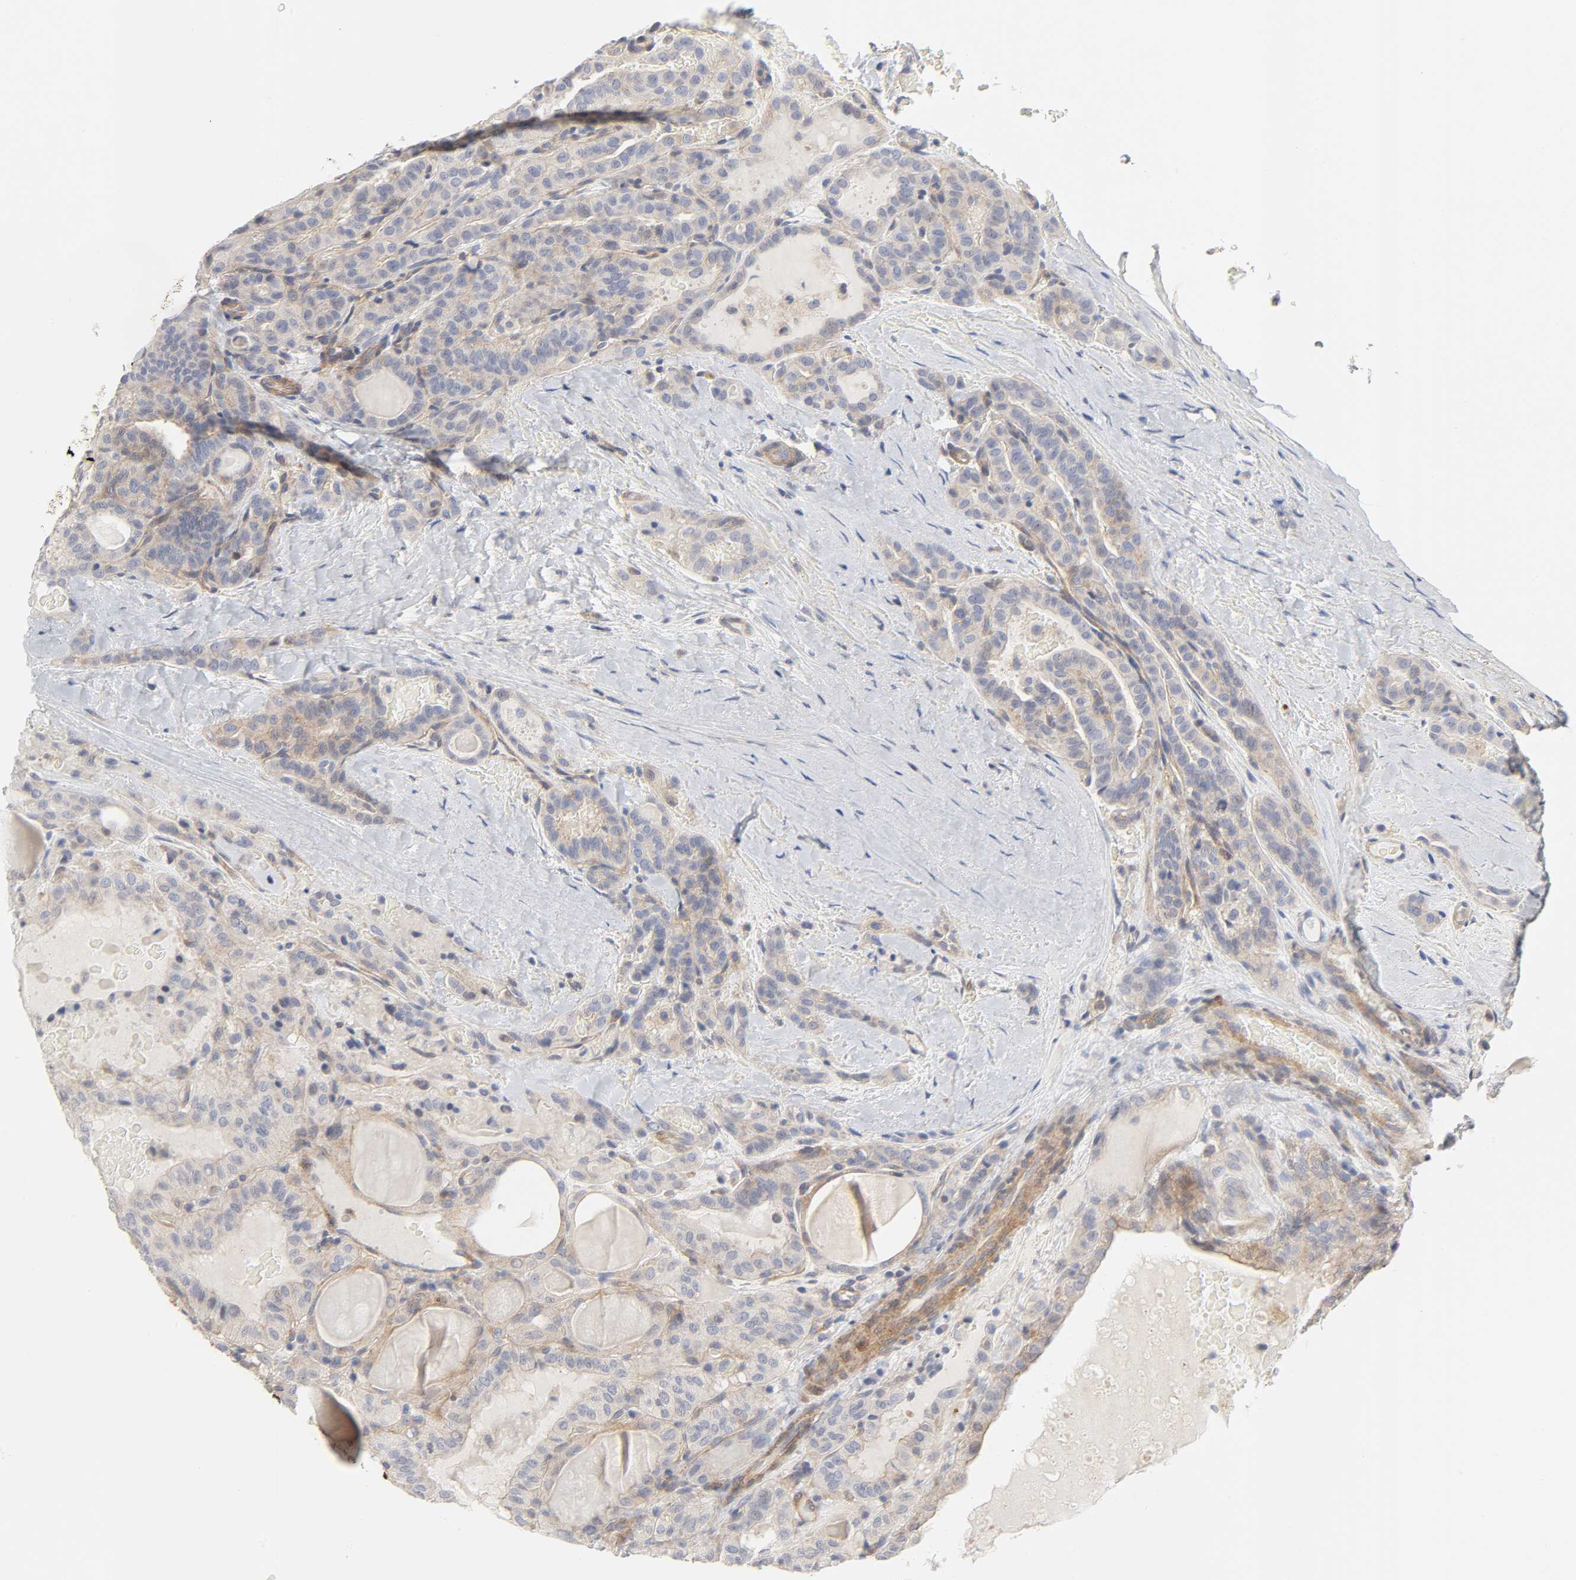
{"staining": {"intensity": "weak", "quantity": ">75%", "location": "cytoplasmic/membranous"}, "tissue": "thyroid cancer", "cell_type": "Tumor cells", "image_type": "cancer", "snomed": [{"axis": "morphology", "description": "Papillary adenocarcinoma, NOS"}, {"axis": "topography", "description": "Thyroid gland"}], "caption": "Thyroid cancer (papillary adenocarcinoma) stained with immunohistochemistry (IHC) shows weak cytoplasmic/membranous expression in about >75% of tumor cells.", "gene": "ROCK1", "patient": {"sex": "male", "age": 77}}